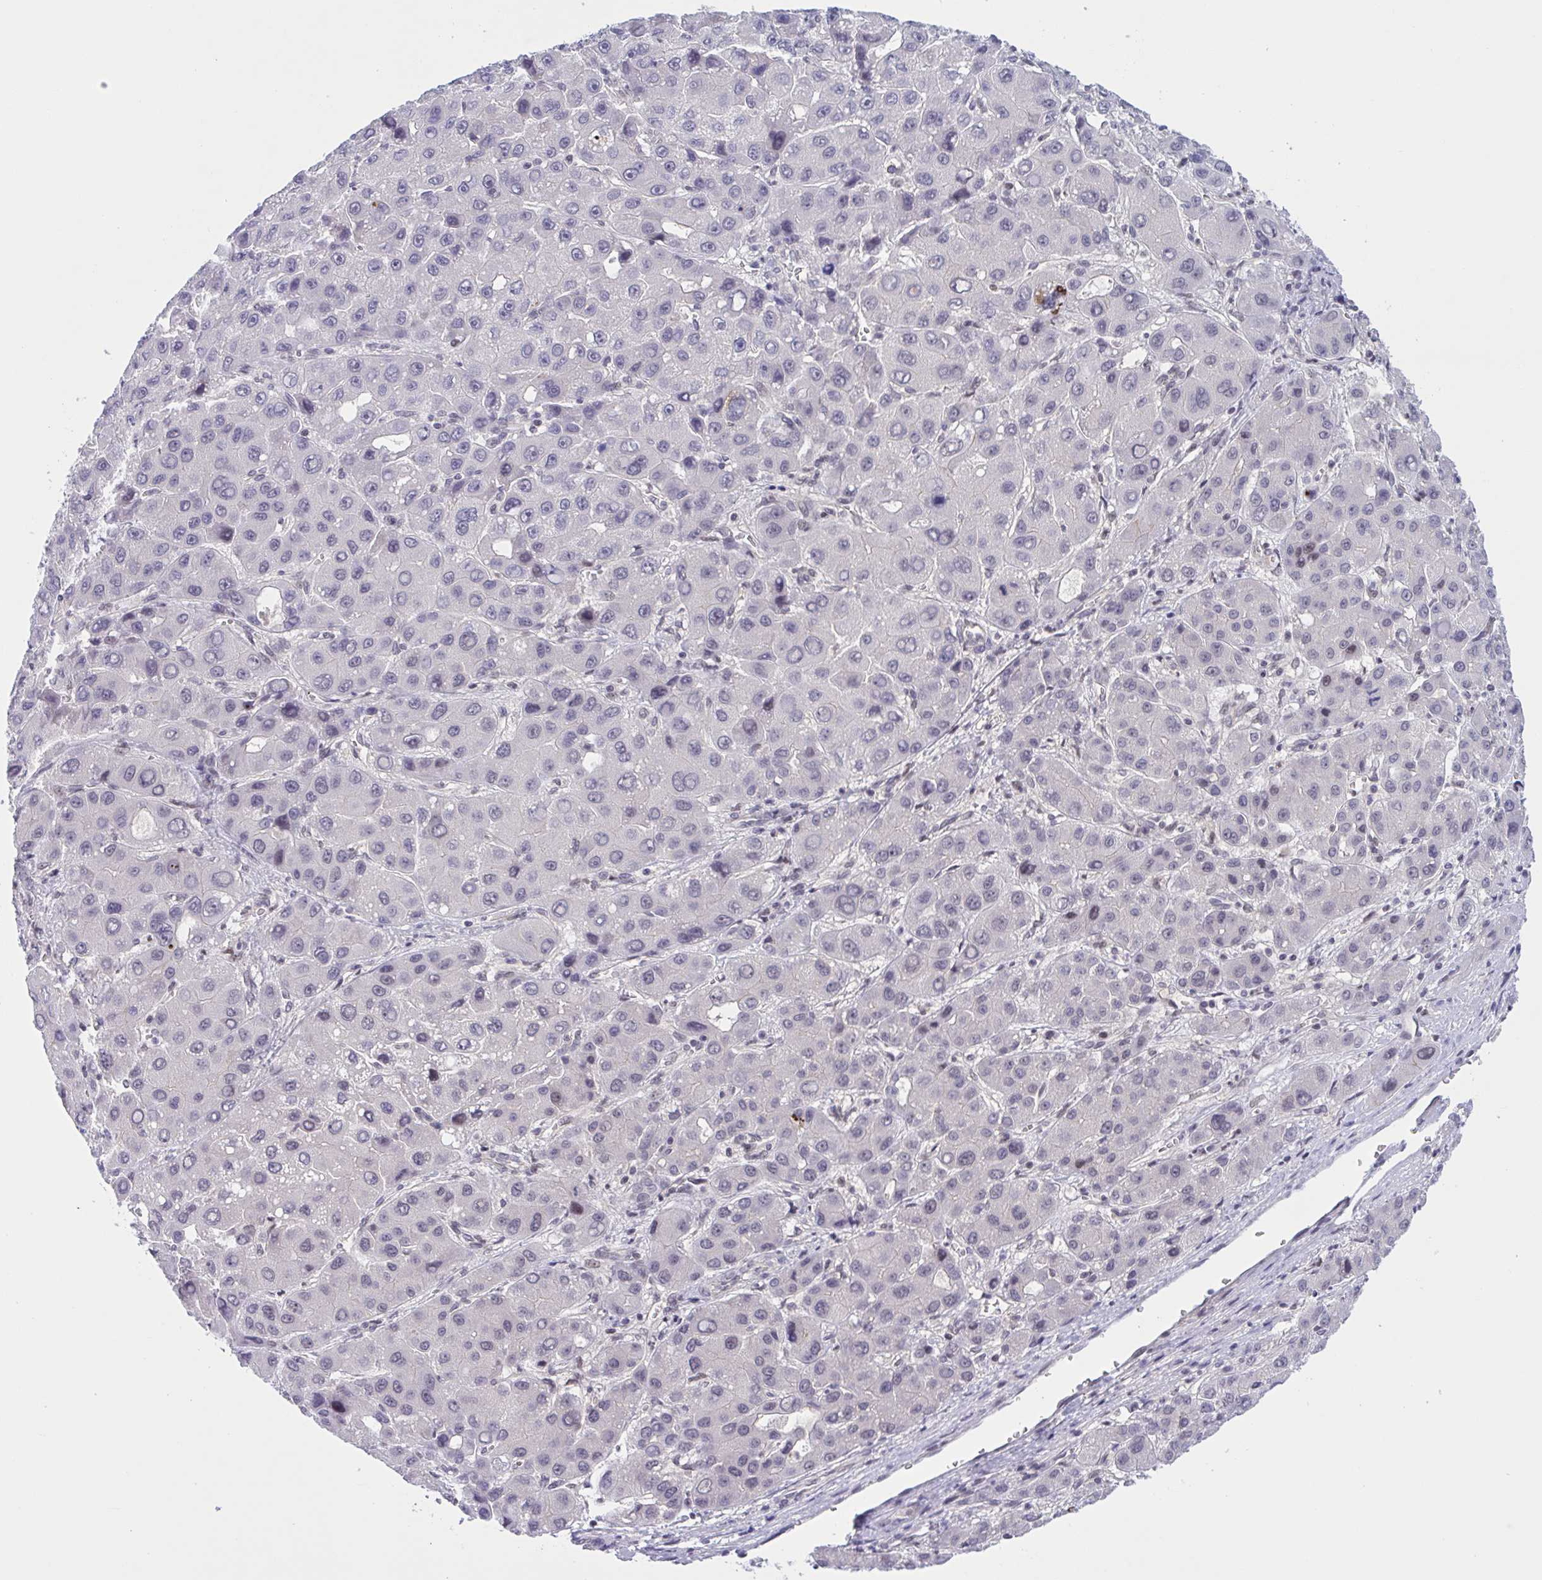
{"staining": {"intensity": "negative", "quantity": "none", "location": "none"}, "tissue": "liver cancer", "cell_type": "Tumor cells", "image_type": "cancer", "snomed": [{"axis": "morphology", "description": "Carcinoma, Hepatocellular, NOS"}, {"axis": "topography", "description": "Liver"}], "caption": "A high-resolution image shows IHC staining of hepatocellular carcinoma (liver), which reveals no significant expression in tumor cells. The staining was performed using DAB (3,3'-diaminobenzidine) to visualize the protein expression in brown, while the nuclei were stained in blue with hematoxylin (Magnification: 20x).", "gene": "TTC7B", "patient": {"sex": "male", "age": 55}}